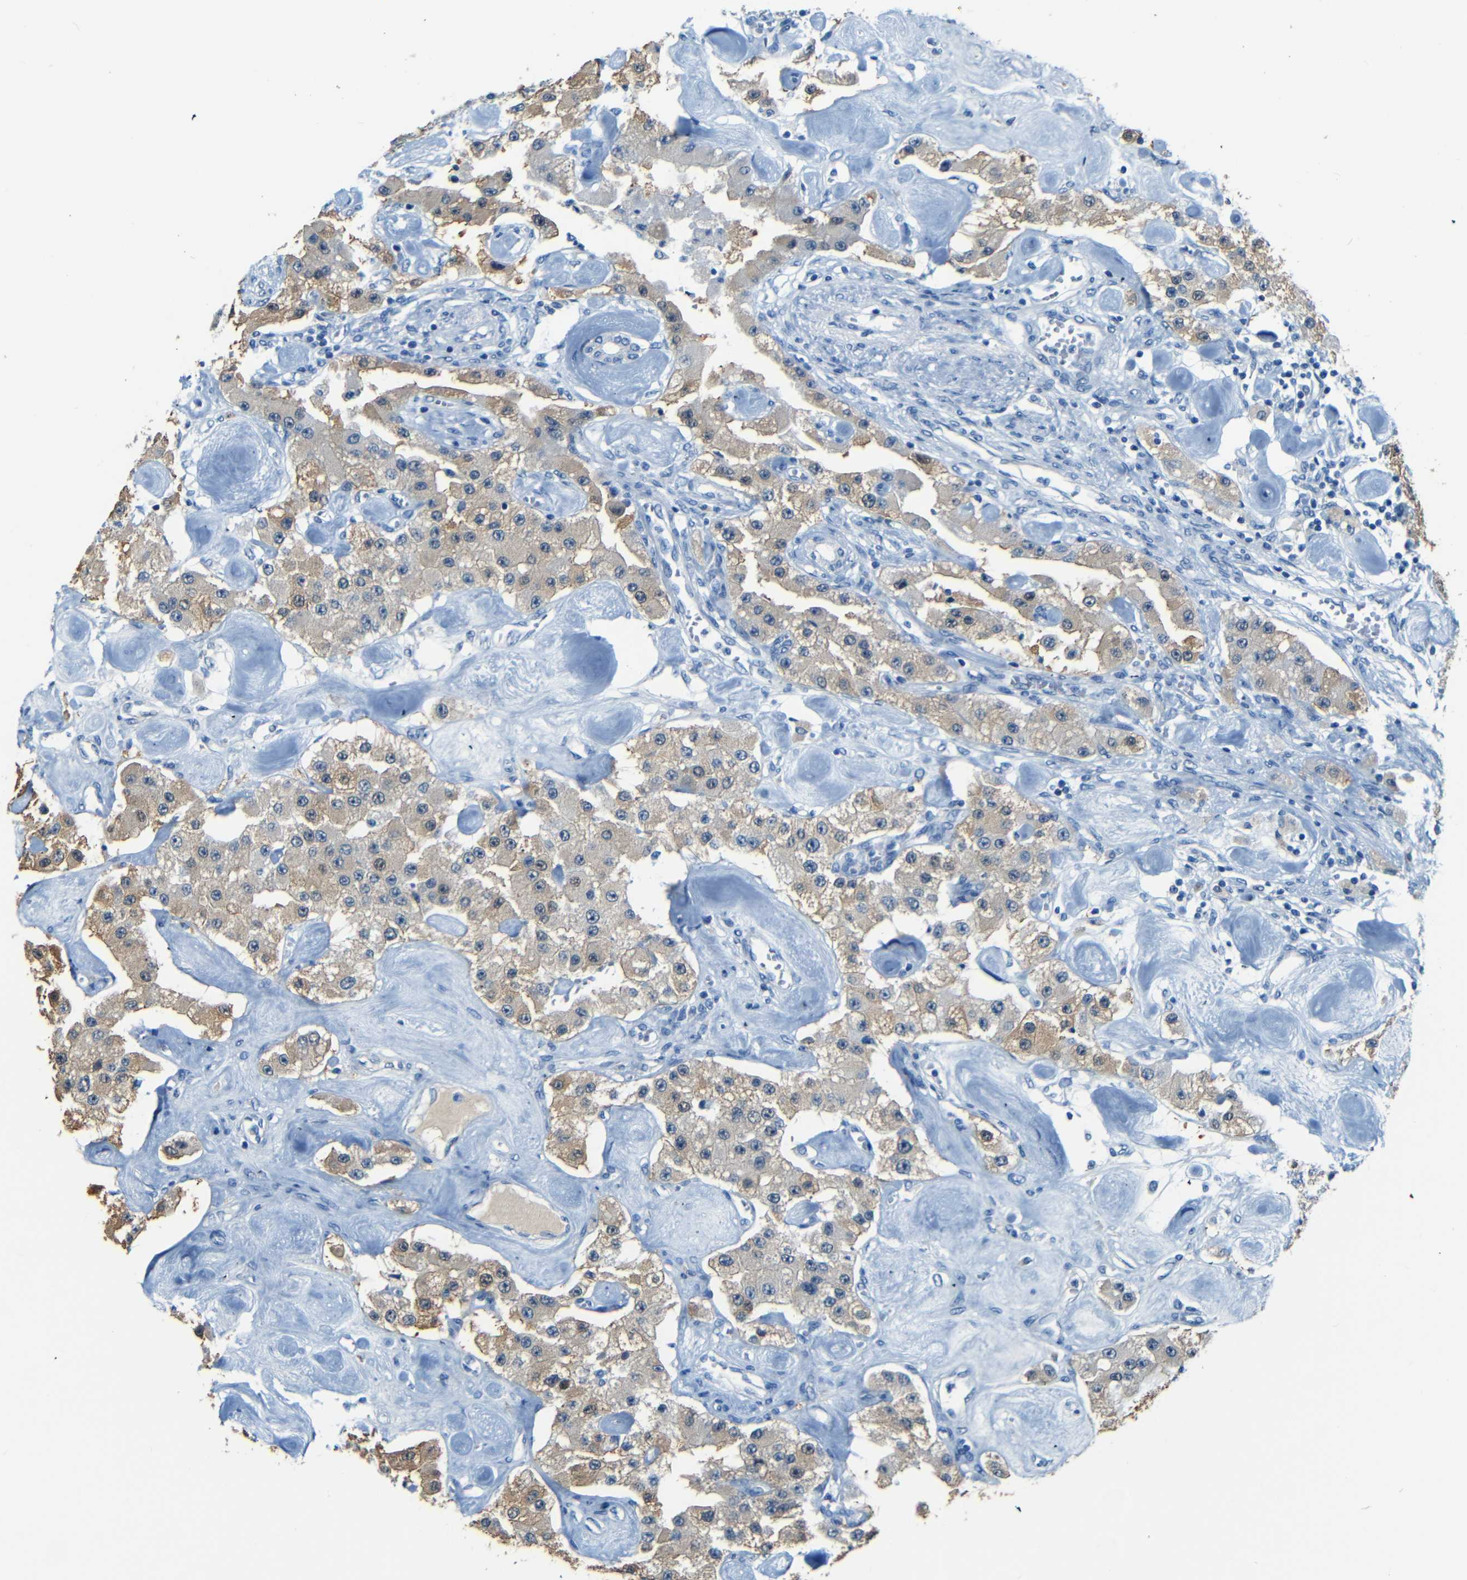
{"staining": {"intensity": "weak", "quantity": ">75%", "location": "cytoplasmic/membranous"}, "tissue": "carcinoid", "cell_type": "Tumor cells", "image_type": "cancer", "snomed": [{"axis": "morphology", "description": "Carcinoid, malignant, NOS"}, {"axis": "topography", "description": "Pancreas"}], "caption": "Brown immunohistochemical staining in carcinoid (malignant) reveals weak cytoplasmic/membranous staining in approximately >75% of tumor cells.", "gene": "ZMAT1", "patient": {"sex": "male", "age": 41}}